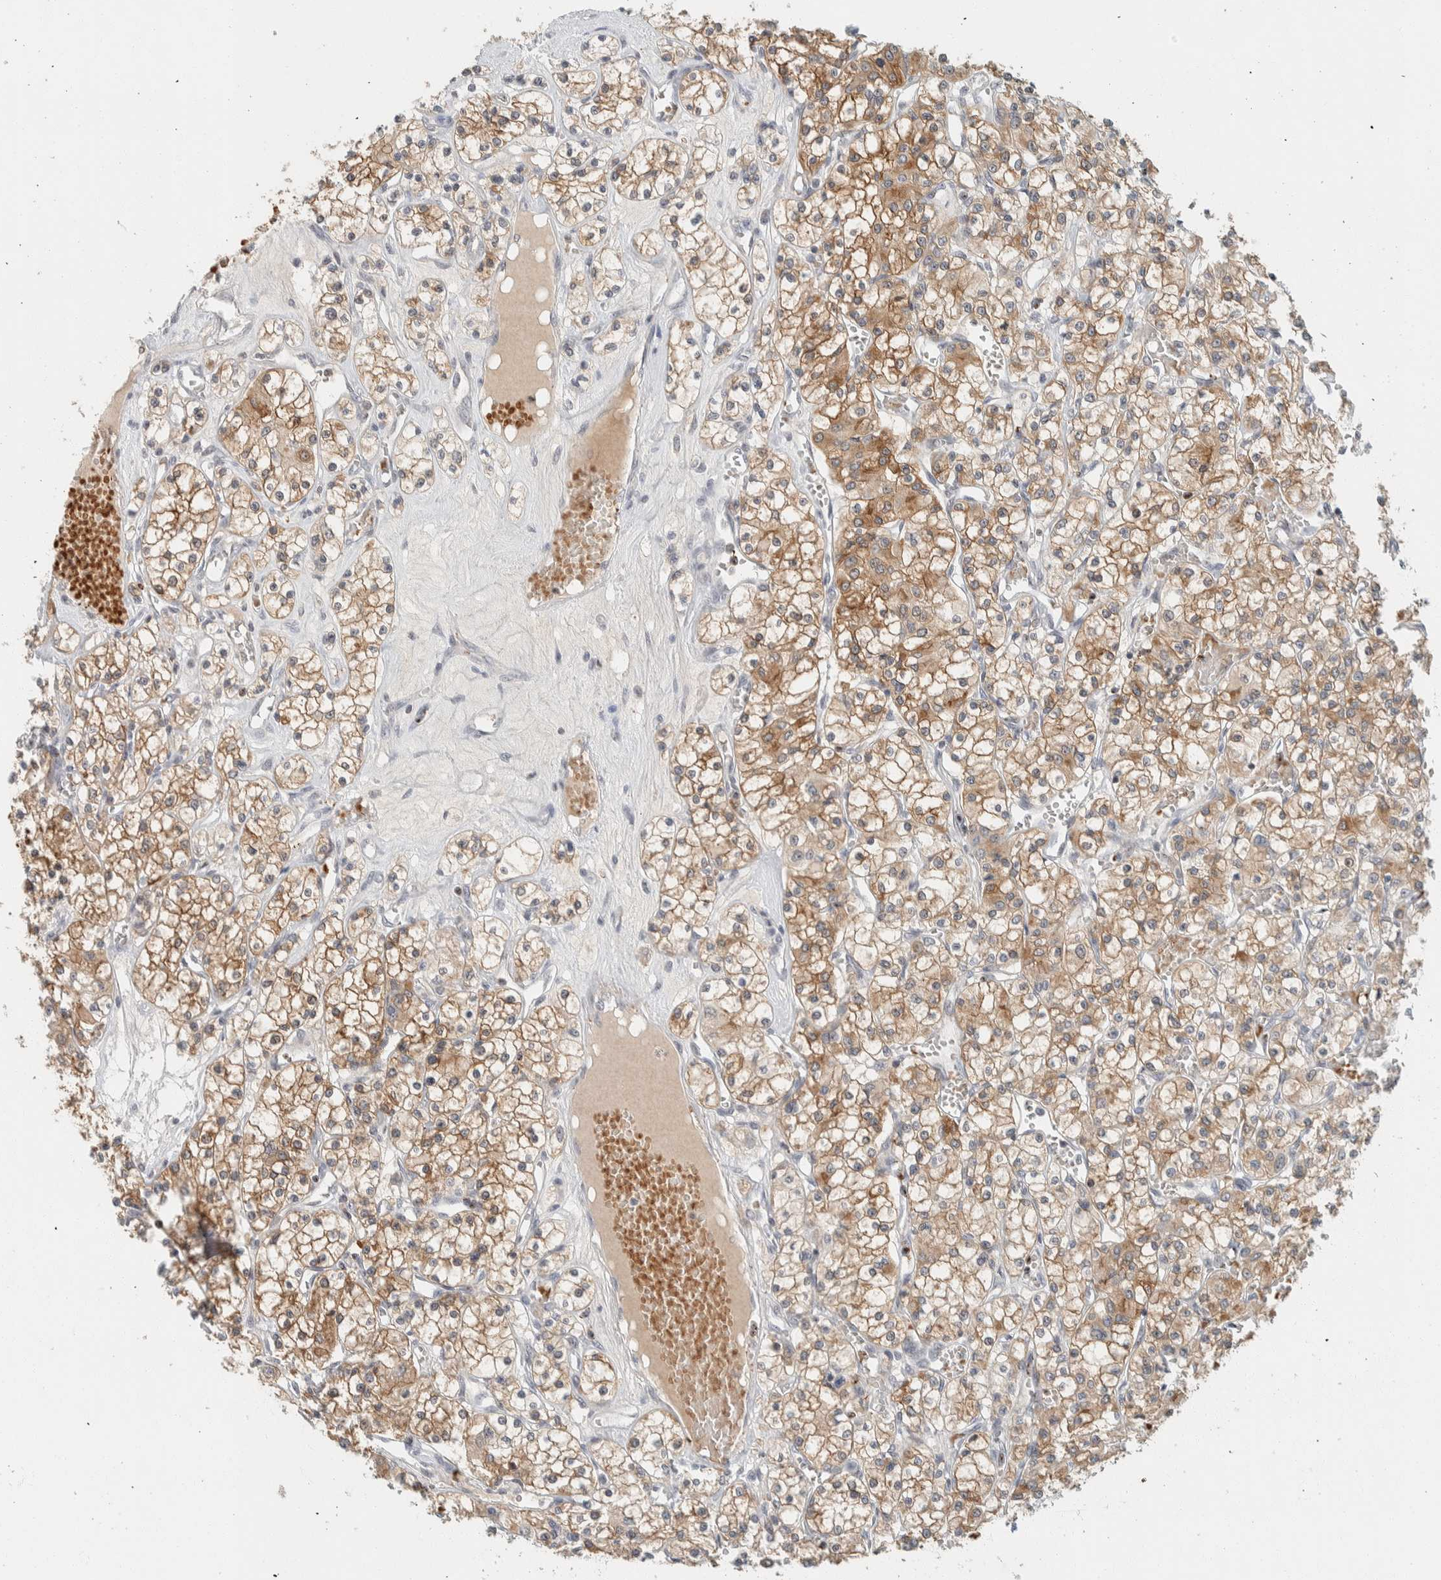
{"staining": {"intensity": "moderate", "quantity": ">75%", "location": "cytoplasmic/membranous"}, "tissue": "renal cancer", "cell_type": "Tumor cells", "image_type": "cancer", "snomed": [{"axis": "morphology", "description": "Adenocarcinoma, NOS"}, {"axis": "topography", "description": "Kidney"}], "caption": "Renal cancer stained with a brown dye shows moderate cytoplasmic/membranous positive positivity in about >75% of tumor cells.", "gene": "ZBTB2", "patient": {"sex": "female", "age": 59}}